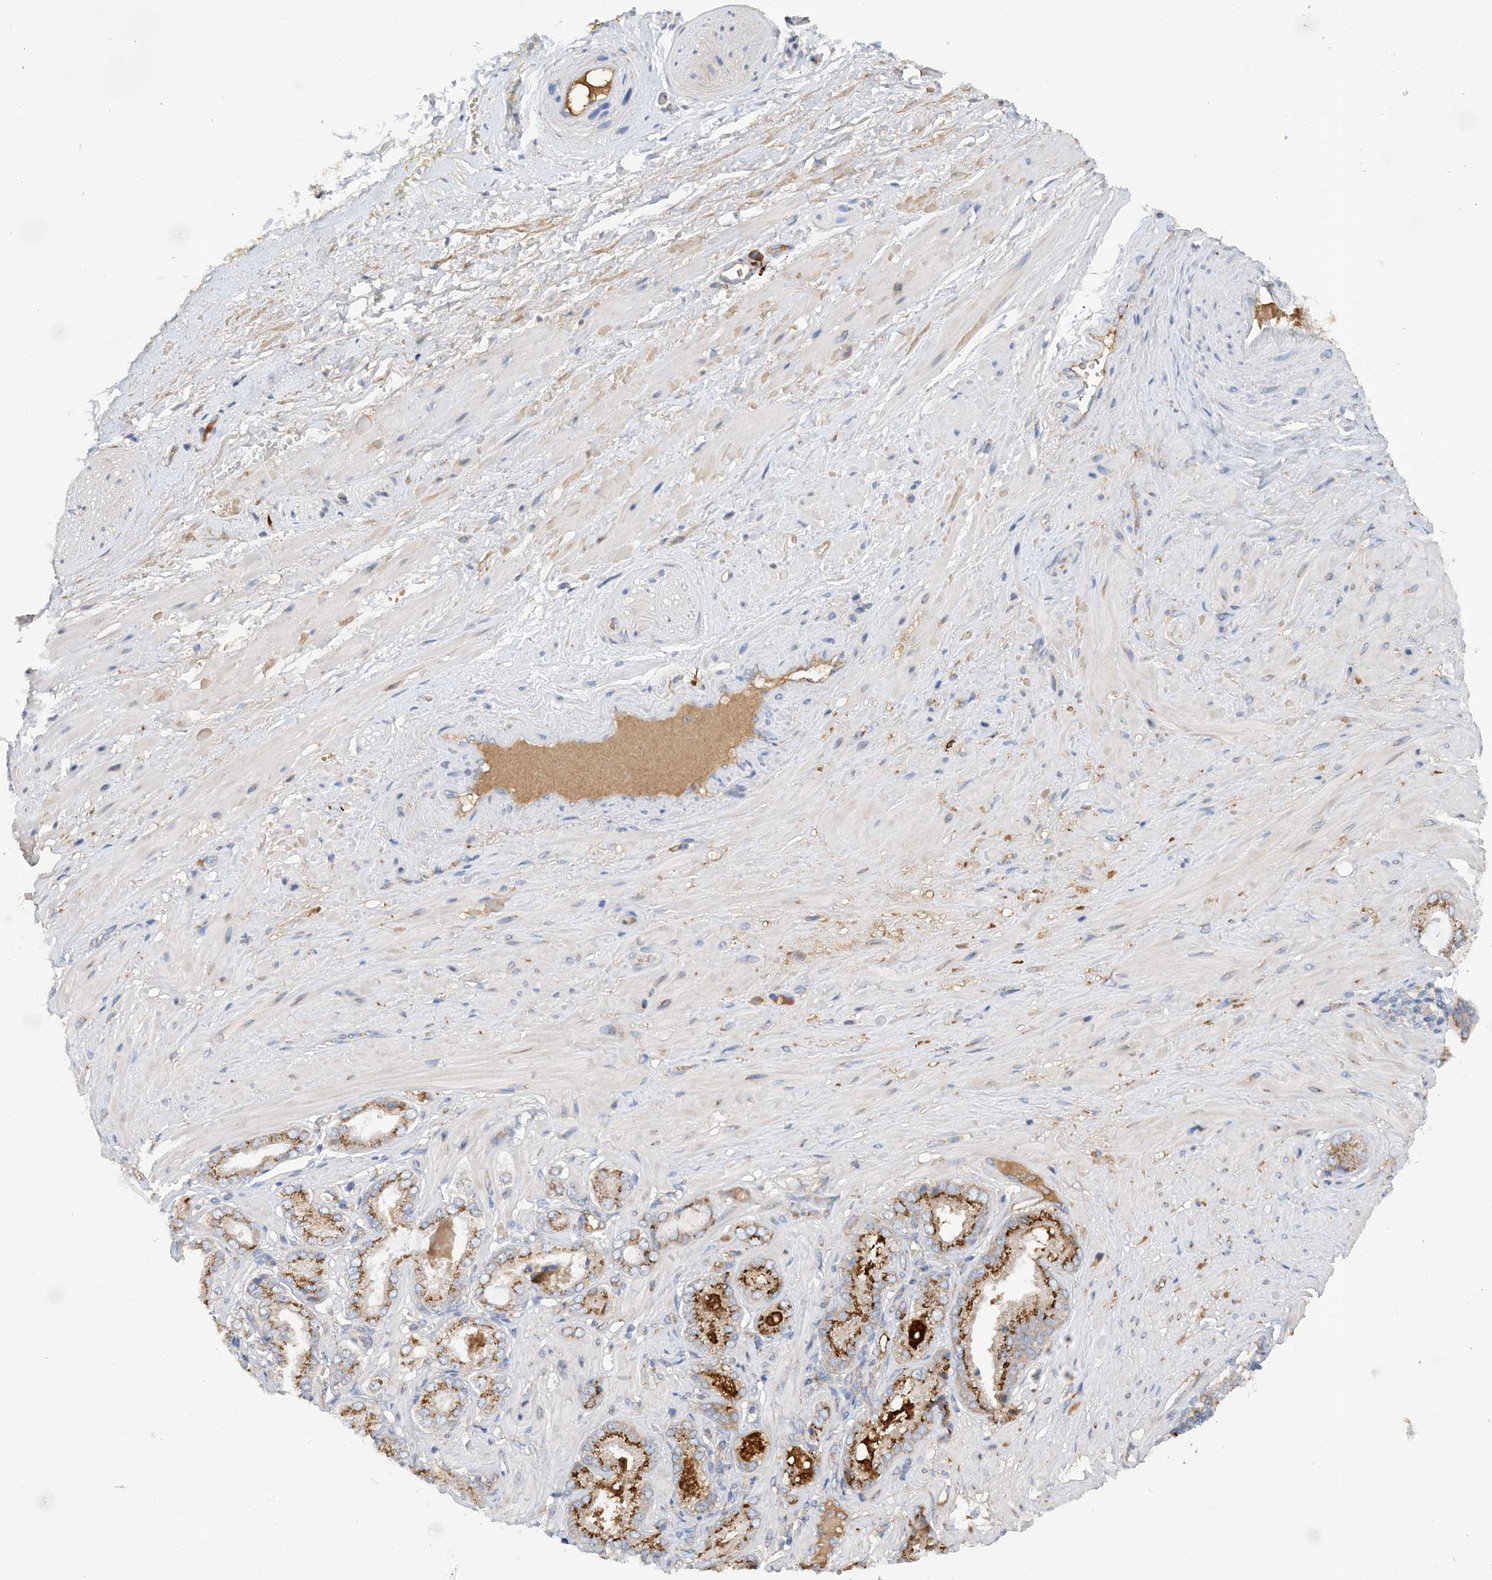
{"staining": {"intensity": "strong", "quantity": "<25%", "location": "cytoplasmic/membranous"}, "tissue": "adipose tissue", "cell_type": "Adipocytes", "image_type": "normal", "snomed": [{"axis": "morphology", "description": "Normal tissue, NOS"}, {"axis": "morphology", "description": "Adenocarcinoma, Low grade"}, {"axis": "topography", "description": "Prostate"}, {"axis": "topography", "description": "Peripheral nerve tissue"}], "caption": "A medium amount of strong cytoplasmic/membranous positivity is identified in about <25% of adipocytes in unremarkable adipose tissue. (IHC, brightfield microscopy, high magnification).", "gene": "SLC5A11", "patient": {"sex": "male", "age": 63}}